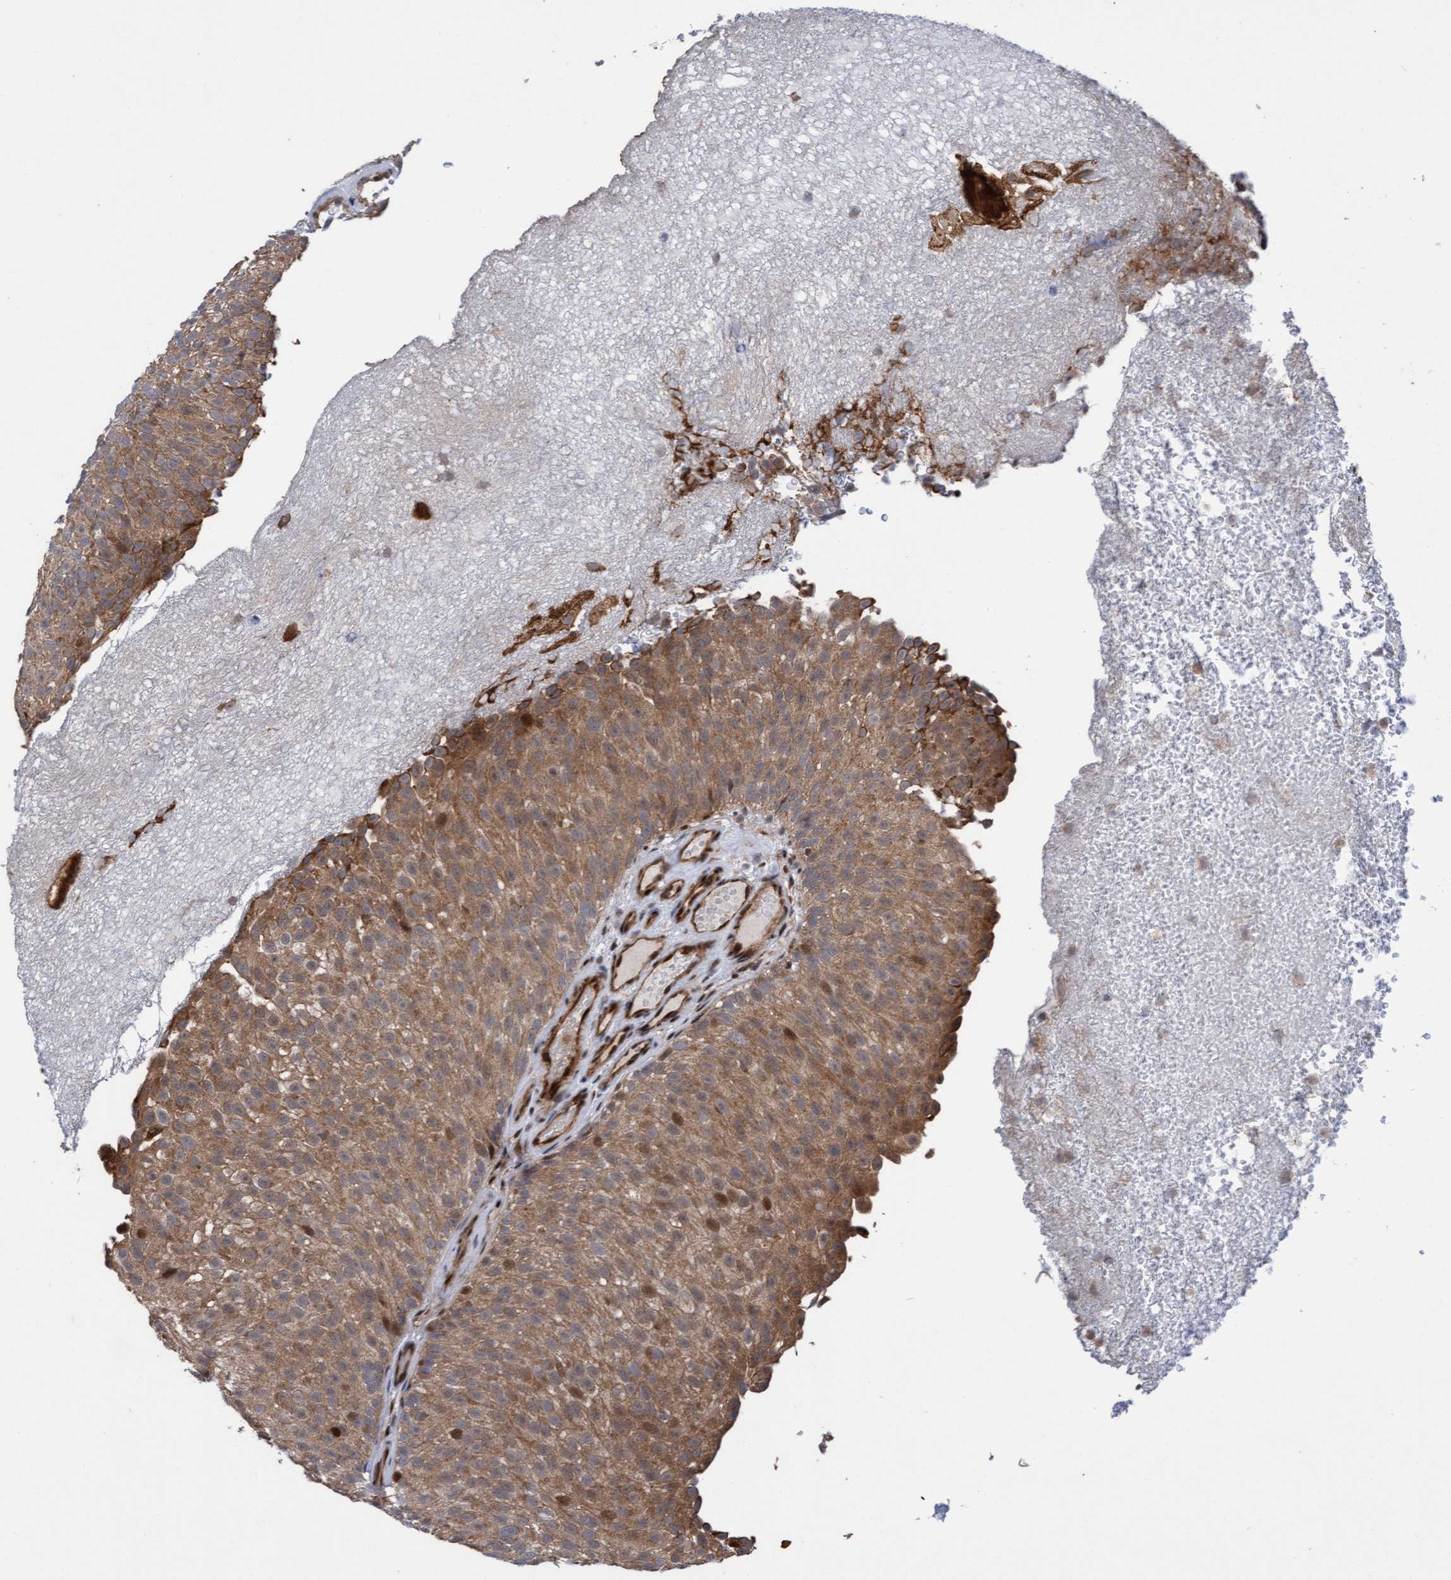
{"staining": {"intensity": "moderate", "quantity": ">75%", "location": "cytoplasmic/membranous,nuclear"}, "tissue": "urothelial cancer", "cell_type": "Tumor cells", "image_type": "cancer", "snomed": [{"axis": "morphology", "description": "Urothelial carcinoma, Low grade"}, {"axis": "topography", "description": "Urinary bladder"}], "caption": "This is a photomicrograph of IHC staining of urothelial cancer, which shows moderate positivity in the cytoplasmic/membranous and nuclear of tumor cells.", "gene": "ITFG1", "patient": {"sex": "male", "age": 78}}